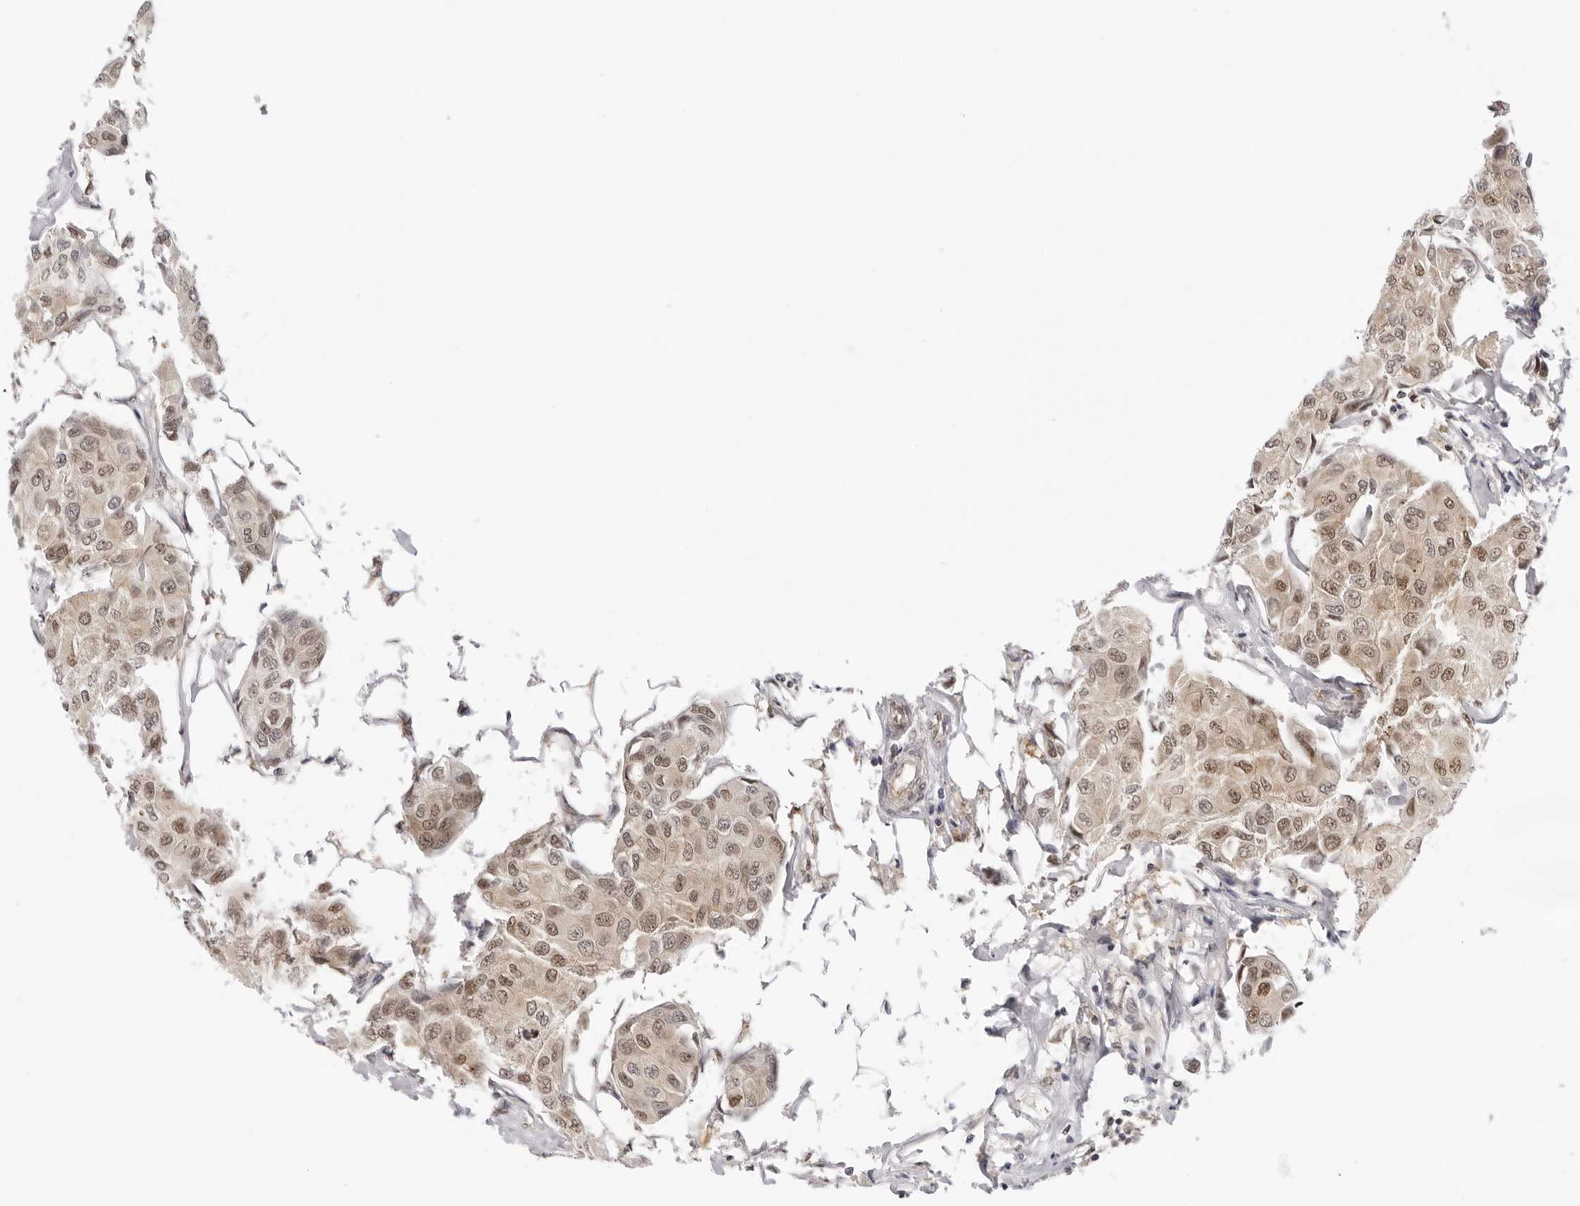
{"staining": {"intensity": "moderate", "quantity": ">75%", "location": "nuclear"}, "tissue": "breast cancer", "cell_type": "Tumor cells", "image_type": "cancer", "snomed": [{"axis": "morphology", "description": "Duct carcinoma"}, {"axis": "topography", "description": "Breast"}], "caption": "There is medium levels of moderate nuclear positivity in tumor cells of breast cancer (intraductal carcinoma), as demonstrated by immunohistochemical staining (brown color).", "gene": "WDR77", "patient": {"sex": "female", "age": 80}}